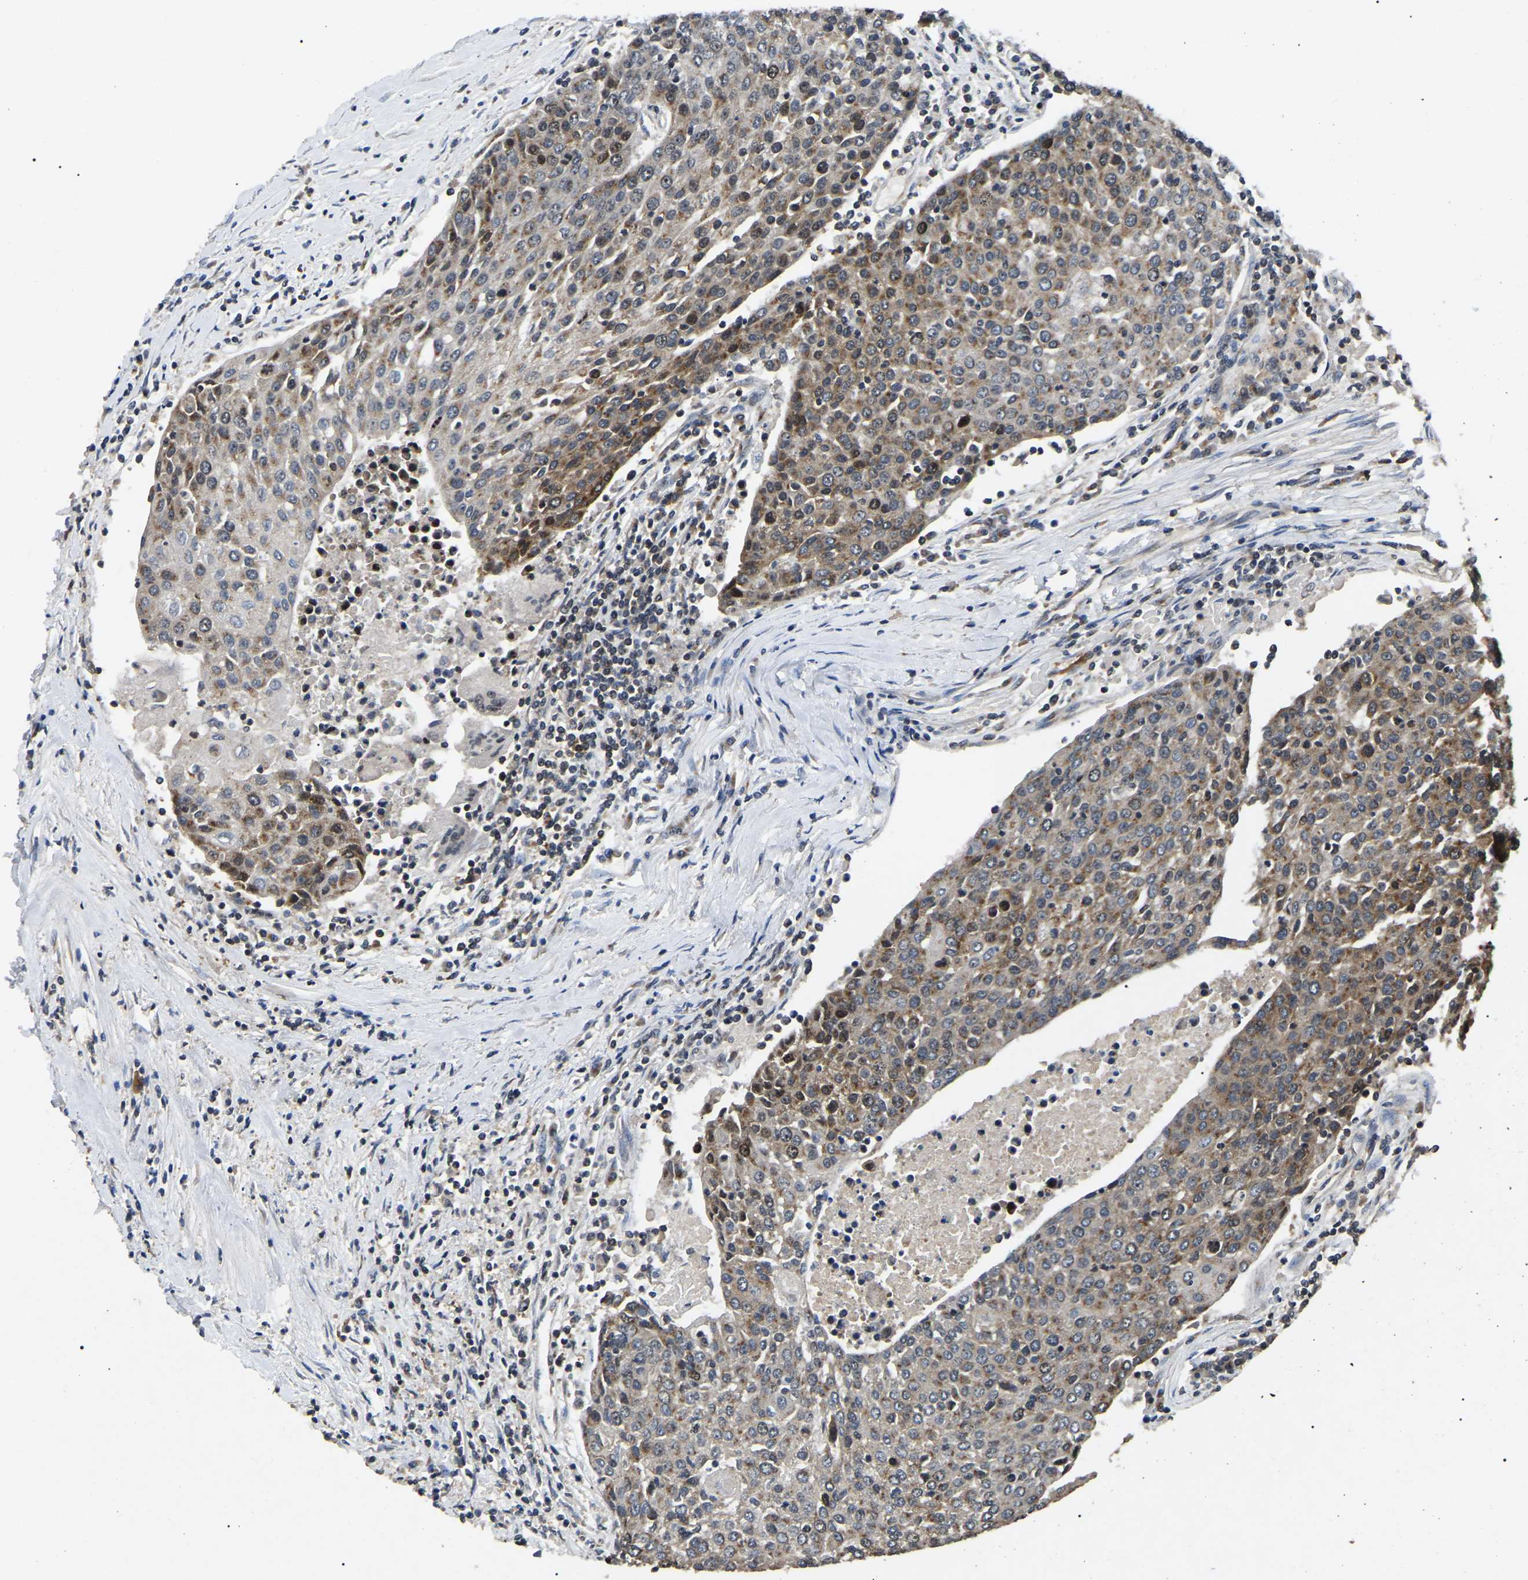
{"staining": {"intensity": "strong", "quantity": ">75%", "location": "cytoplasmic/membranous"}, "tissue": "urothelial cancer", "cell_type": "Tumor cells", "image_type": "cancer", "snomed": [{"axis": "morphology", "description": "Urothelial carcinoma, High grade"}, {"axis": "topography", "description": "Urinary bladder"}], "caption": "This micrograph exhibits high-grade urothelial carcinoma stained with immunohistochemistry (IHC) to label a protein in brown. The cytoplasmic/membranous of tumor cells show strong positivity for the protein. Nuclei are counter-stained blue.", "gene": "RBM28", "patient": {"sex": "female", "age": 85}}